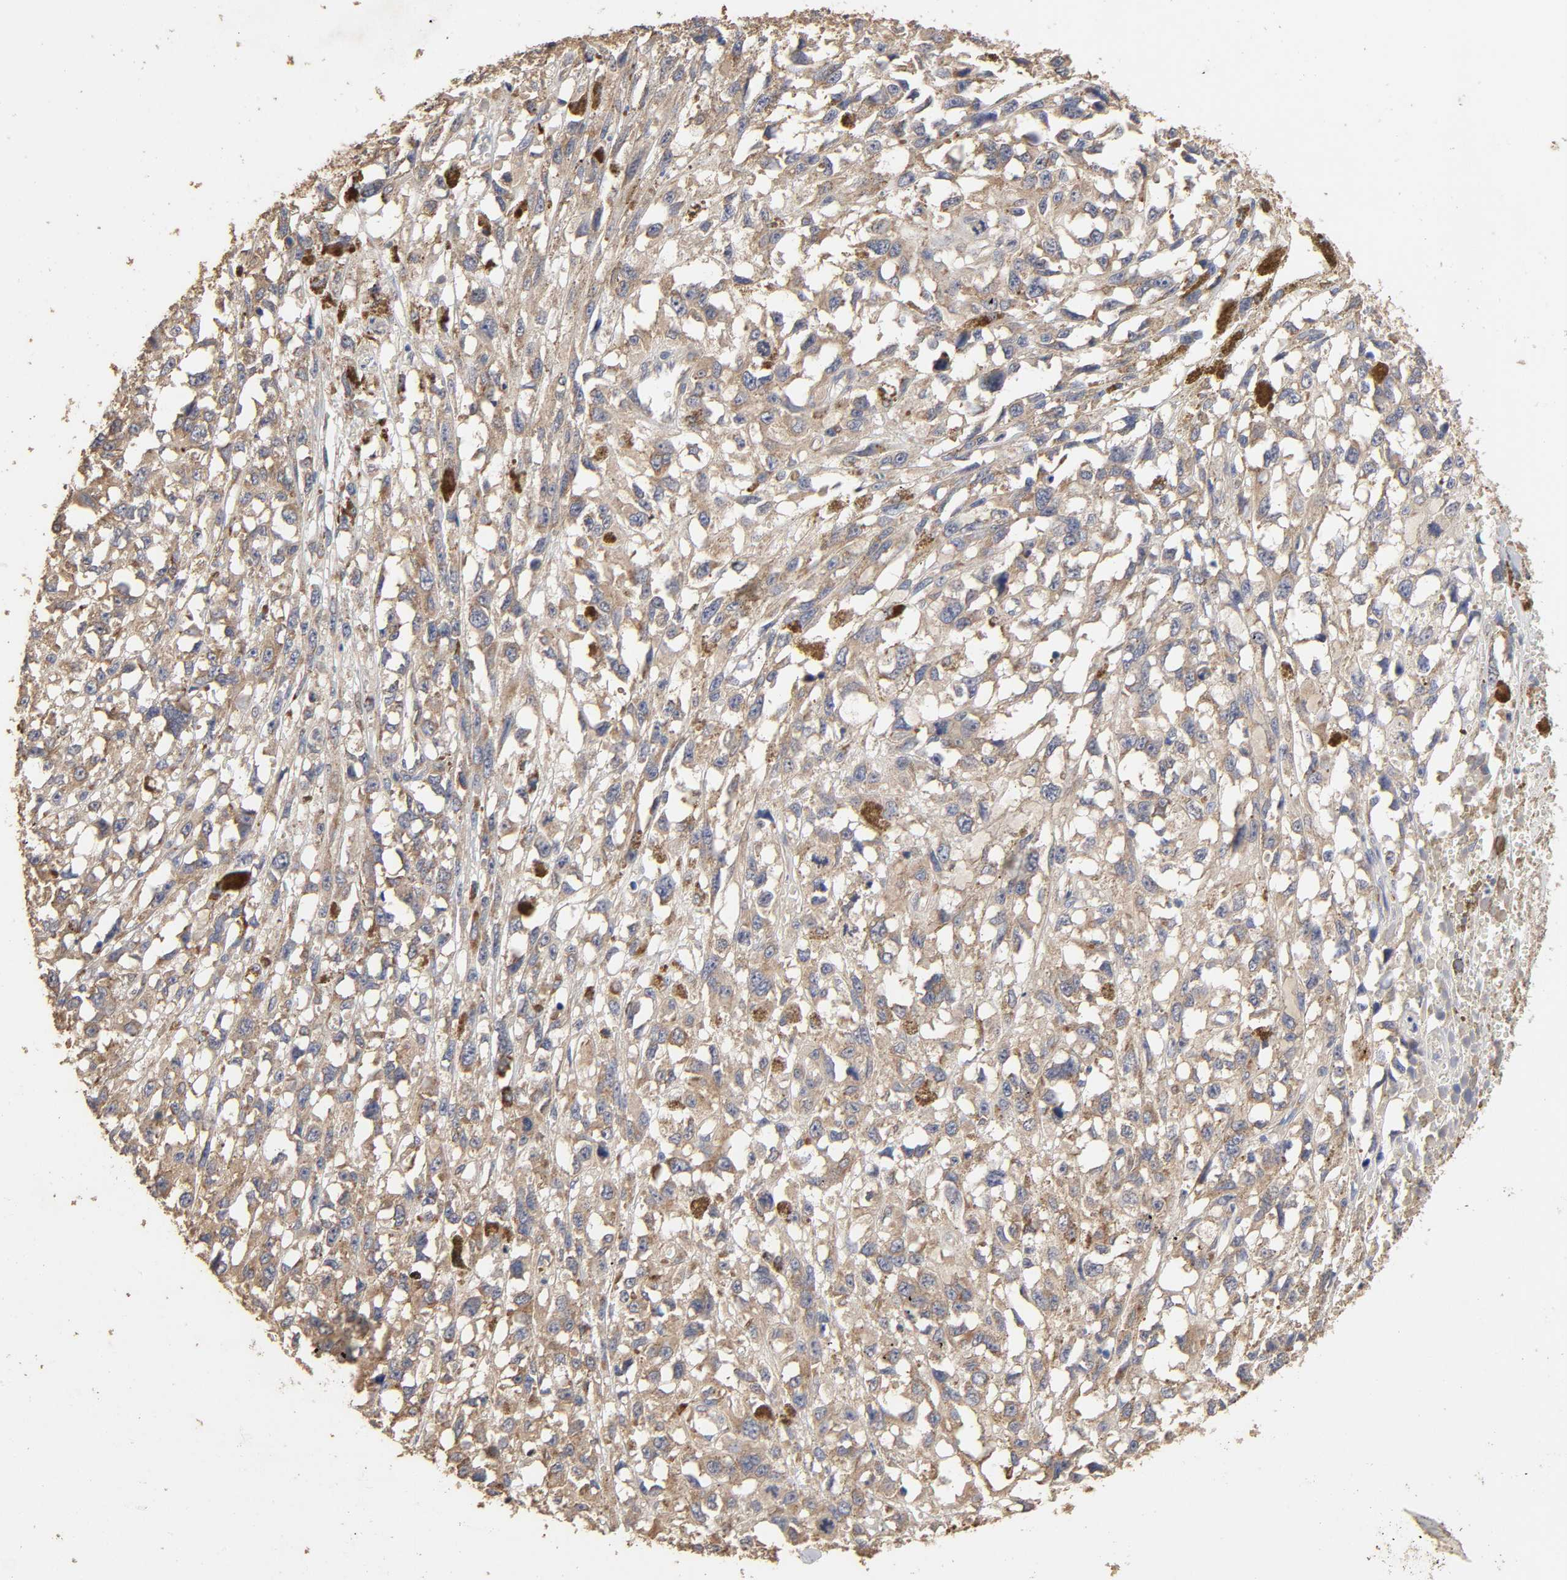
{"staining": {"intensity": "weak", "quantity": ">75%", "location": "cytoplasmic/membranous"}, "tissue": "melanoma", "cell_type": "Tumor cells", "image_type": "cancer", "snomed": [{"axis": "morphology", "description": "Malignant melanoma, Metastatic site"}, {"axis": "topography", "description": "Lymph node"}], "caption": "Protein analysis of melanoma tissue shows weak cytoplasmic/membranous staining in approximately >75% of tumor cells. Using DAB (3,3'-diaminobenzidine) (brown) and hematoxylin (blue) stains, captured at high magnification using brightfield microscopy.", "gene": "EIF4G2", "patient": {"sex": "male", "age": 59}}